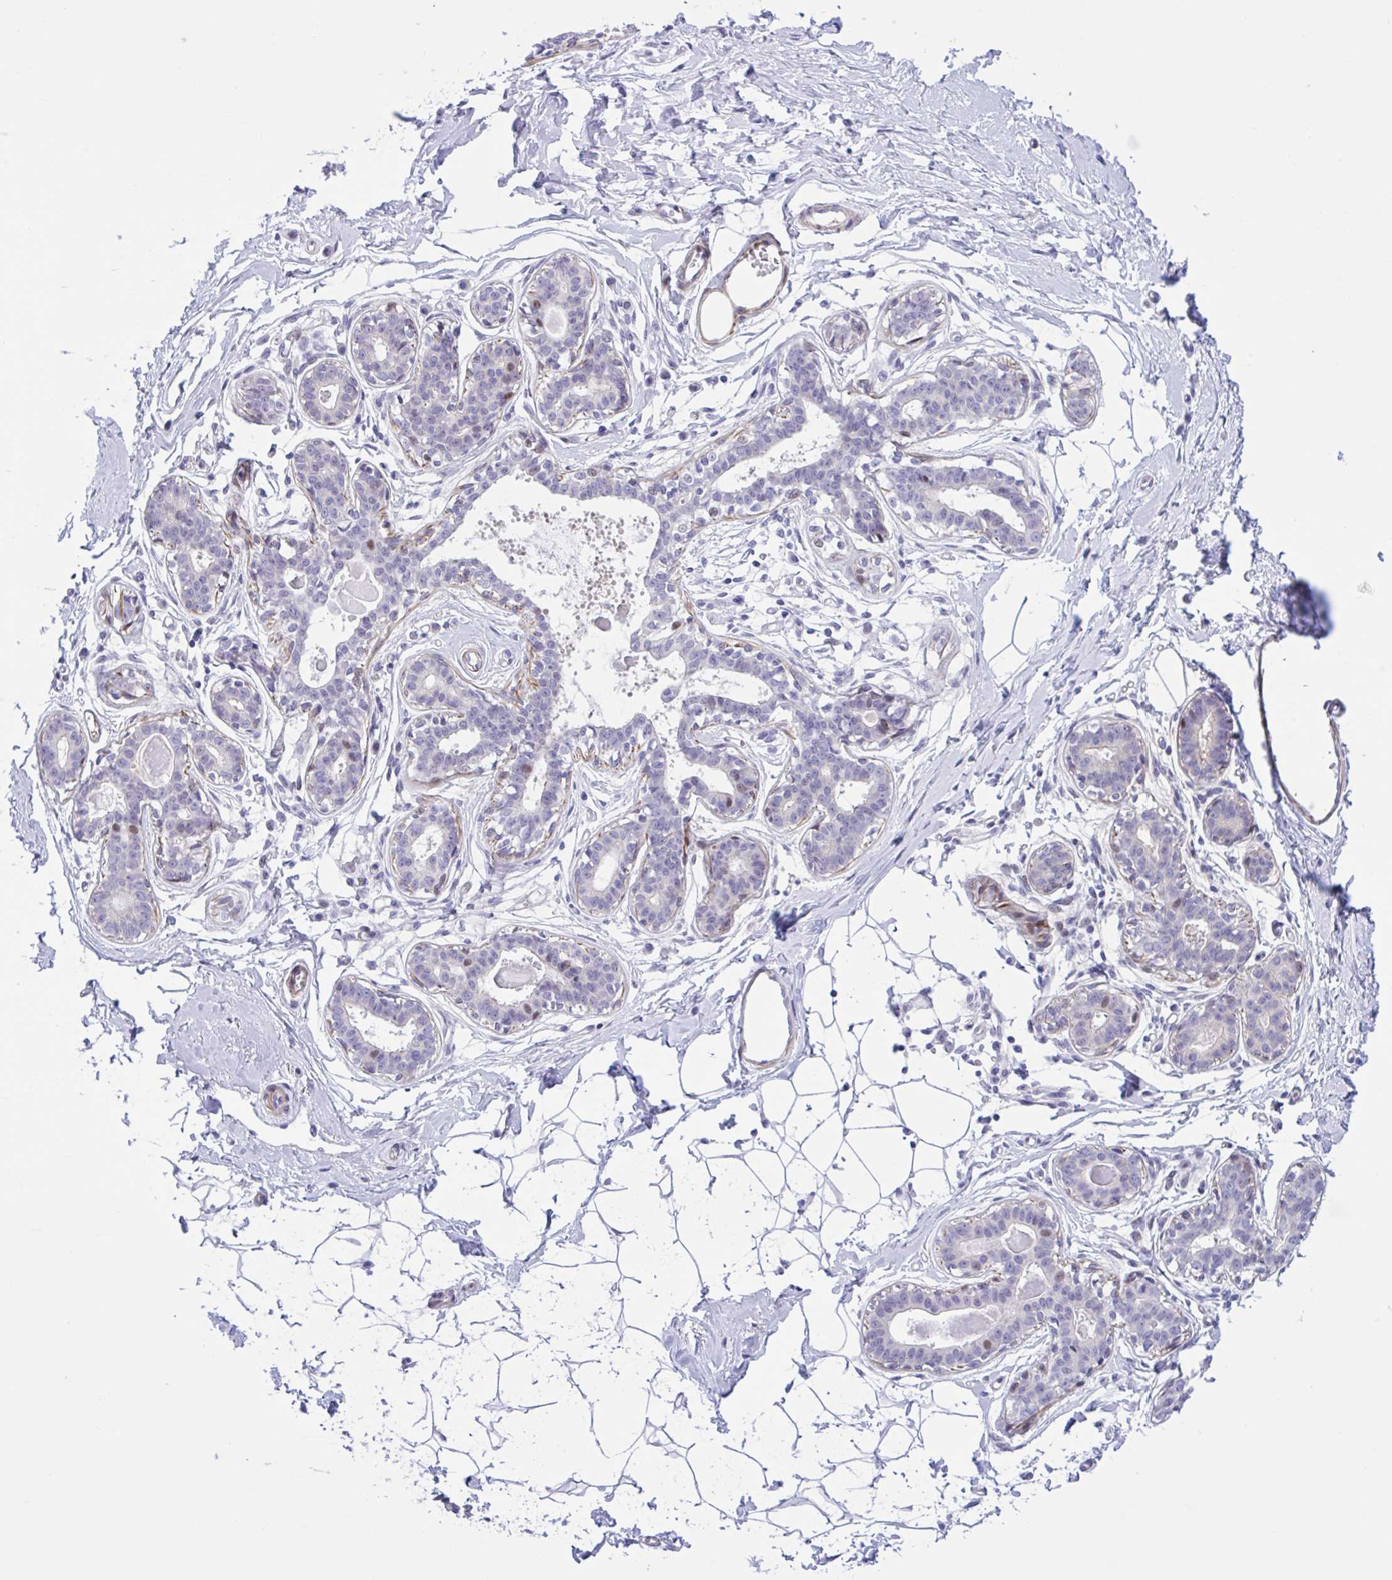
{"staining": {"intensity": "negative", "quantity": "none", "location": "none"}, "tissue": "breast", "cell_type": "Adipocytes", "image_type": "normal", "snomed": [{"axis": "morphology", "description": "Normal tissue, NOS"}, {"axis": "topography", "description": "Breast"}], "caption": "This photomicrograph is of normal breast stained with immunohistochemistry (IHC) to label a protein in brown with the nuclei are counter-stained blue. There is no positivity in adipocytes.", "gene": "AHCYL2", "patient": {"sex": "female", "age": 45}}